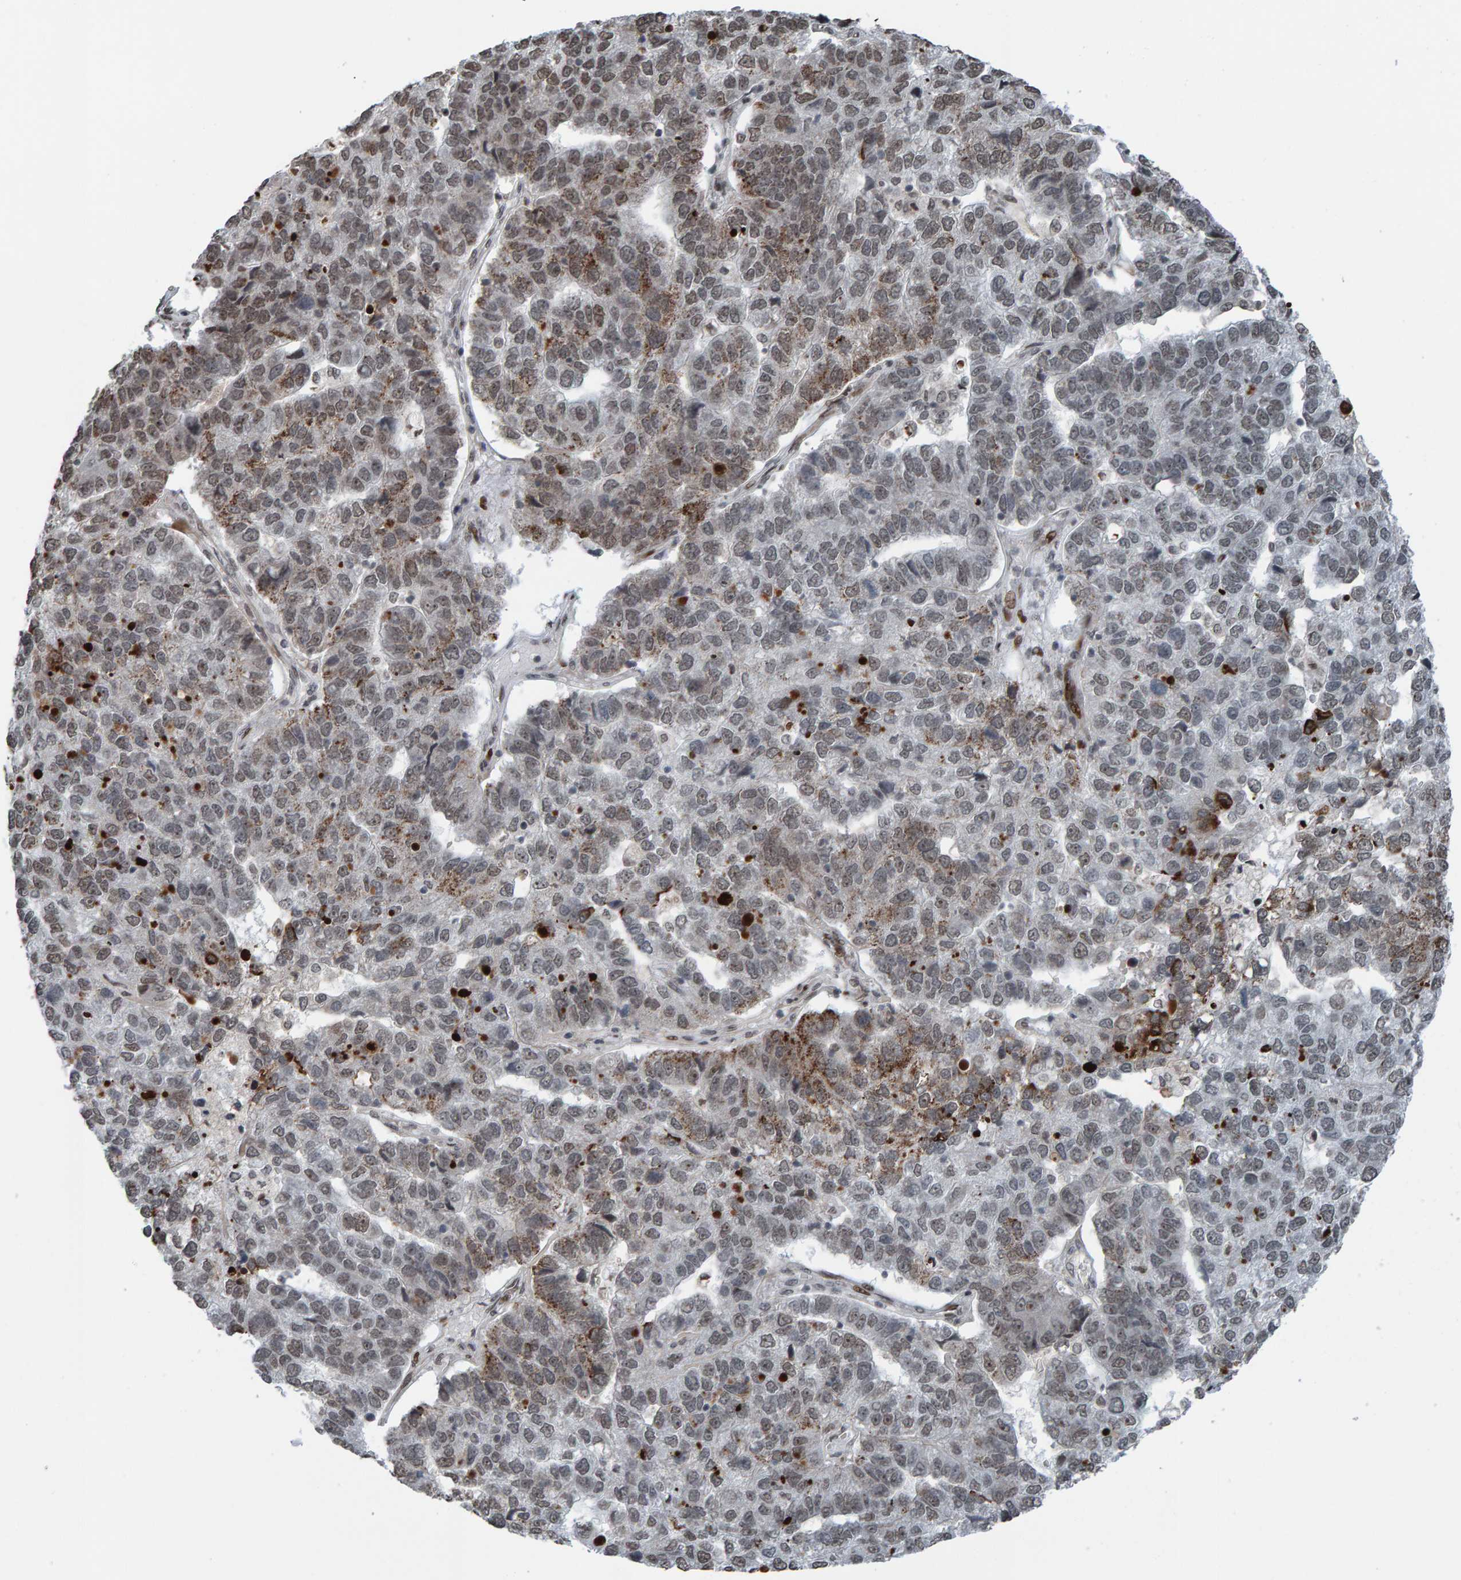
{"staining": {"intensity": "weak", "quantity": "25%-75%", "location": "cytoplasmic/membranous"}, "tissue": "pancreatic cancer", "cell_type": "Tumor cells", "image_type": "cancer", "snomed": [{"axis": "morphology", "description": "Adenocarcinoma, NOS"}, {"axis": "topography", "description": "Pancreas"}], "caption": "A photomicrograph of adenocarcinoma (pancreatic) stained for a protein demonstrates weak cytoplasmic/membranous brown staining in tumor cells.", "gene": "ZNF366", "patient": {"sex": "female", "age": 61}}